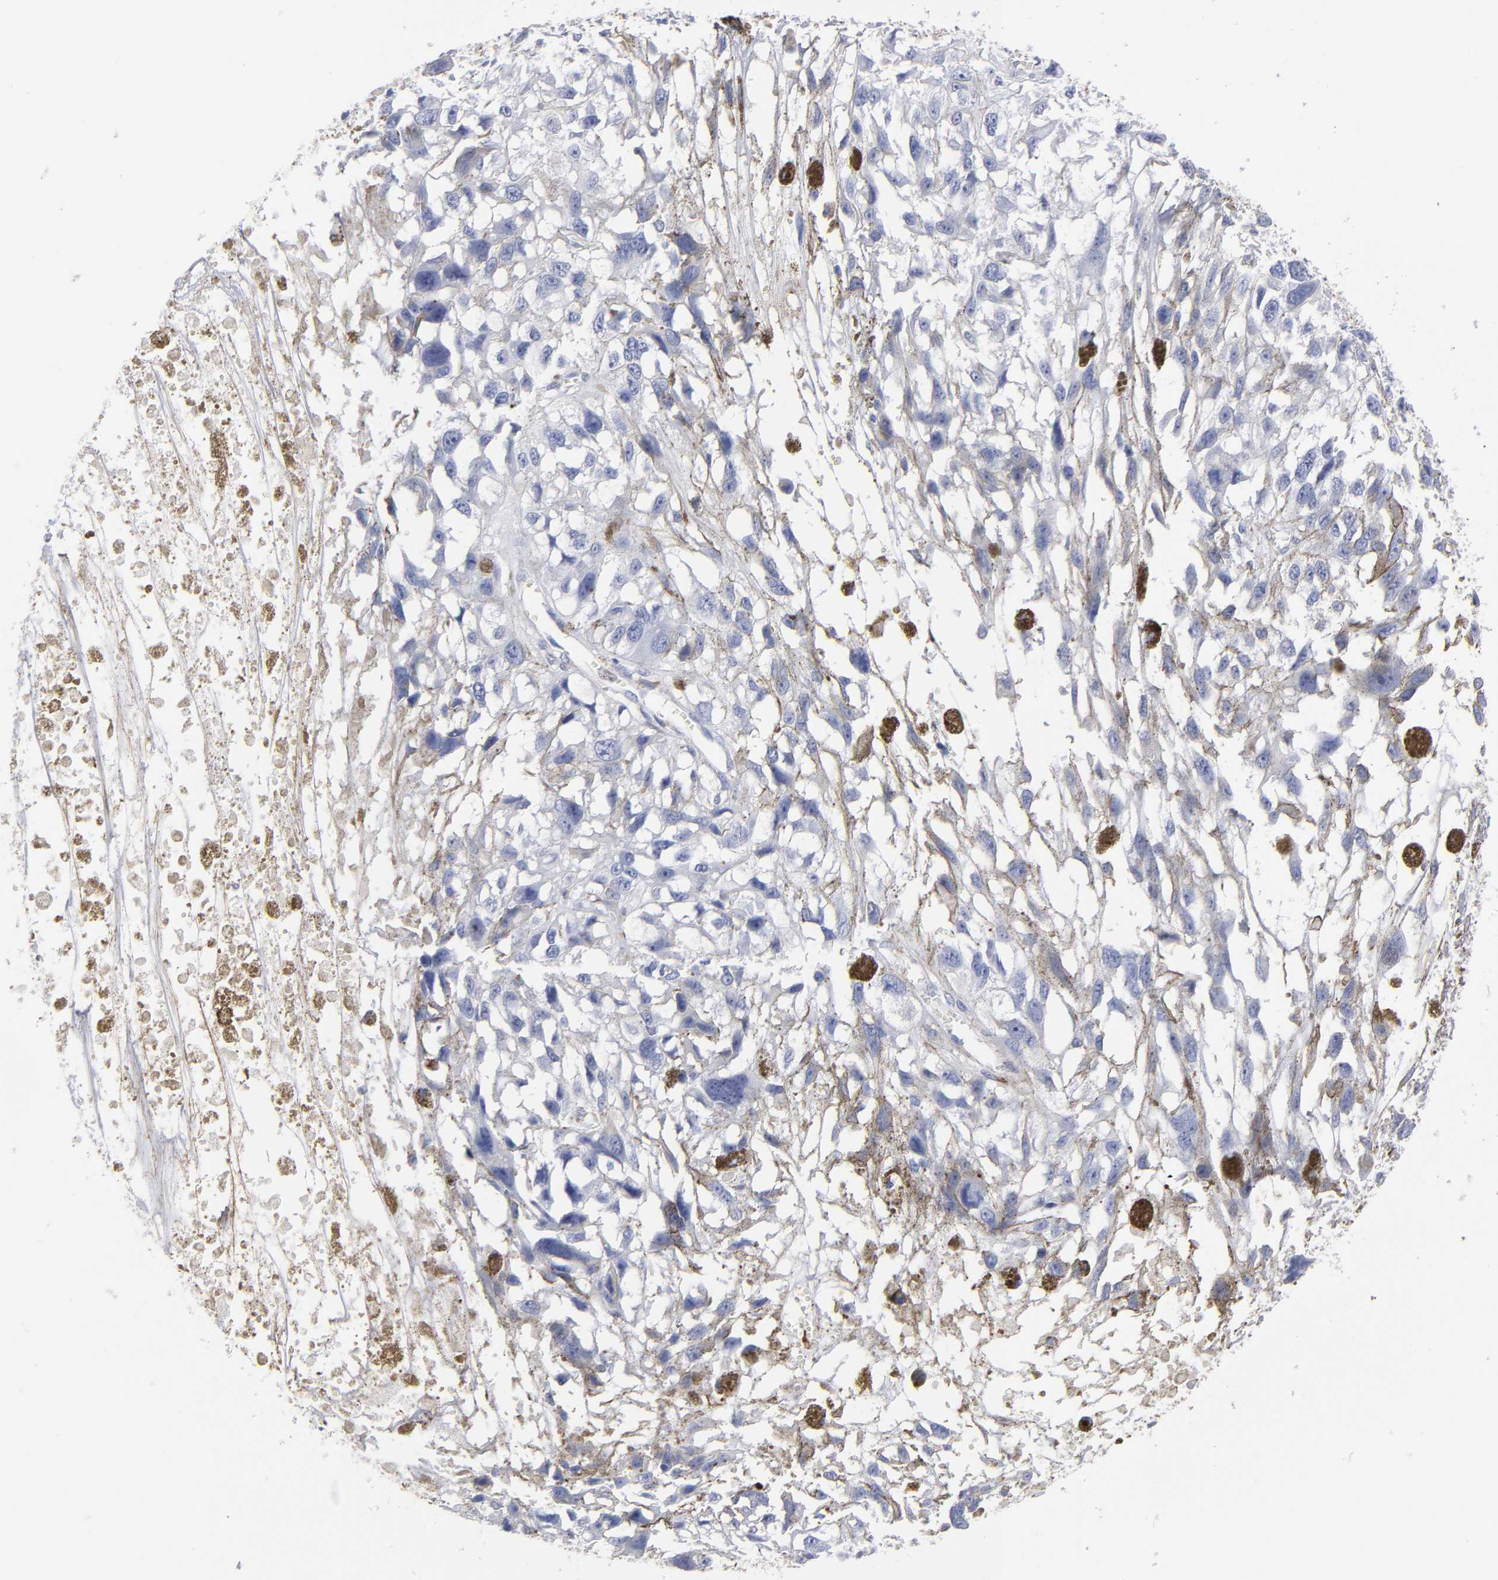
{"staining": {"intensity": "negative", "quantity": "none", "location": "none"}, "tissue": "melanoma", "cell_type": "Tumor cells", "image_type": "cancer", "snomed": [{"axis": "morphology", "description": "Malignant melanoma, Metastatic site"}, {"axis": "topography", "description": "Lymph node"}], "caption": "High power microscopy histopathology image of an immunohistochemistry micrograph of melanoma, revealing no significant staining in tumor cells.", "gene": "EMILIN1", "patient": {"sex": "male", "age": 59}}